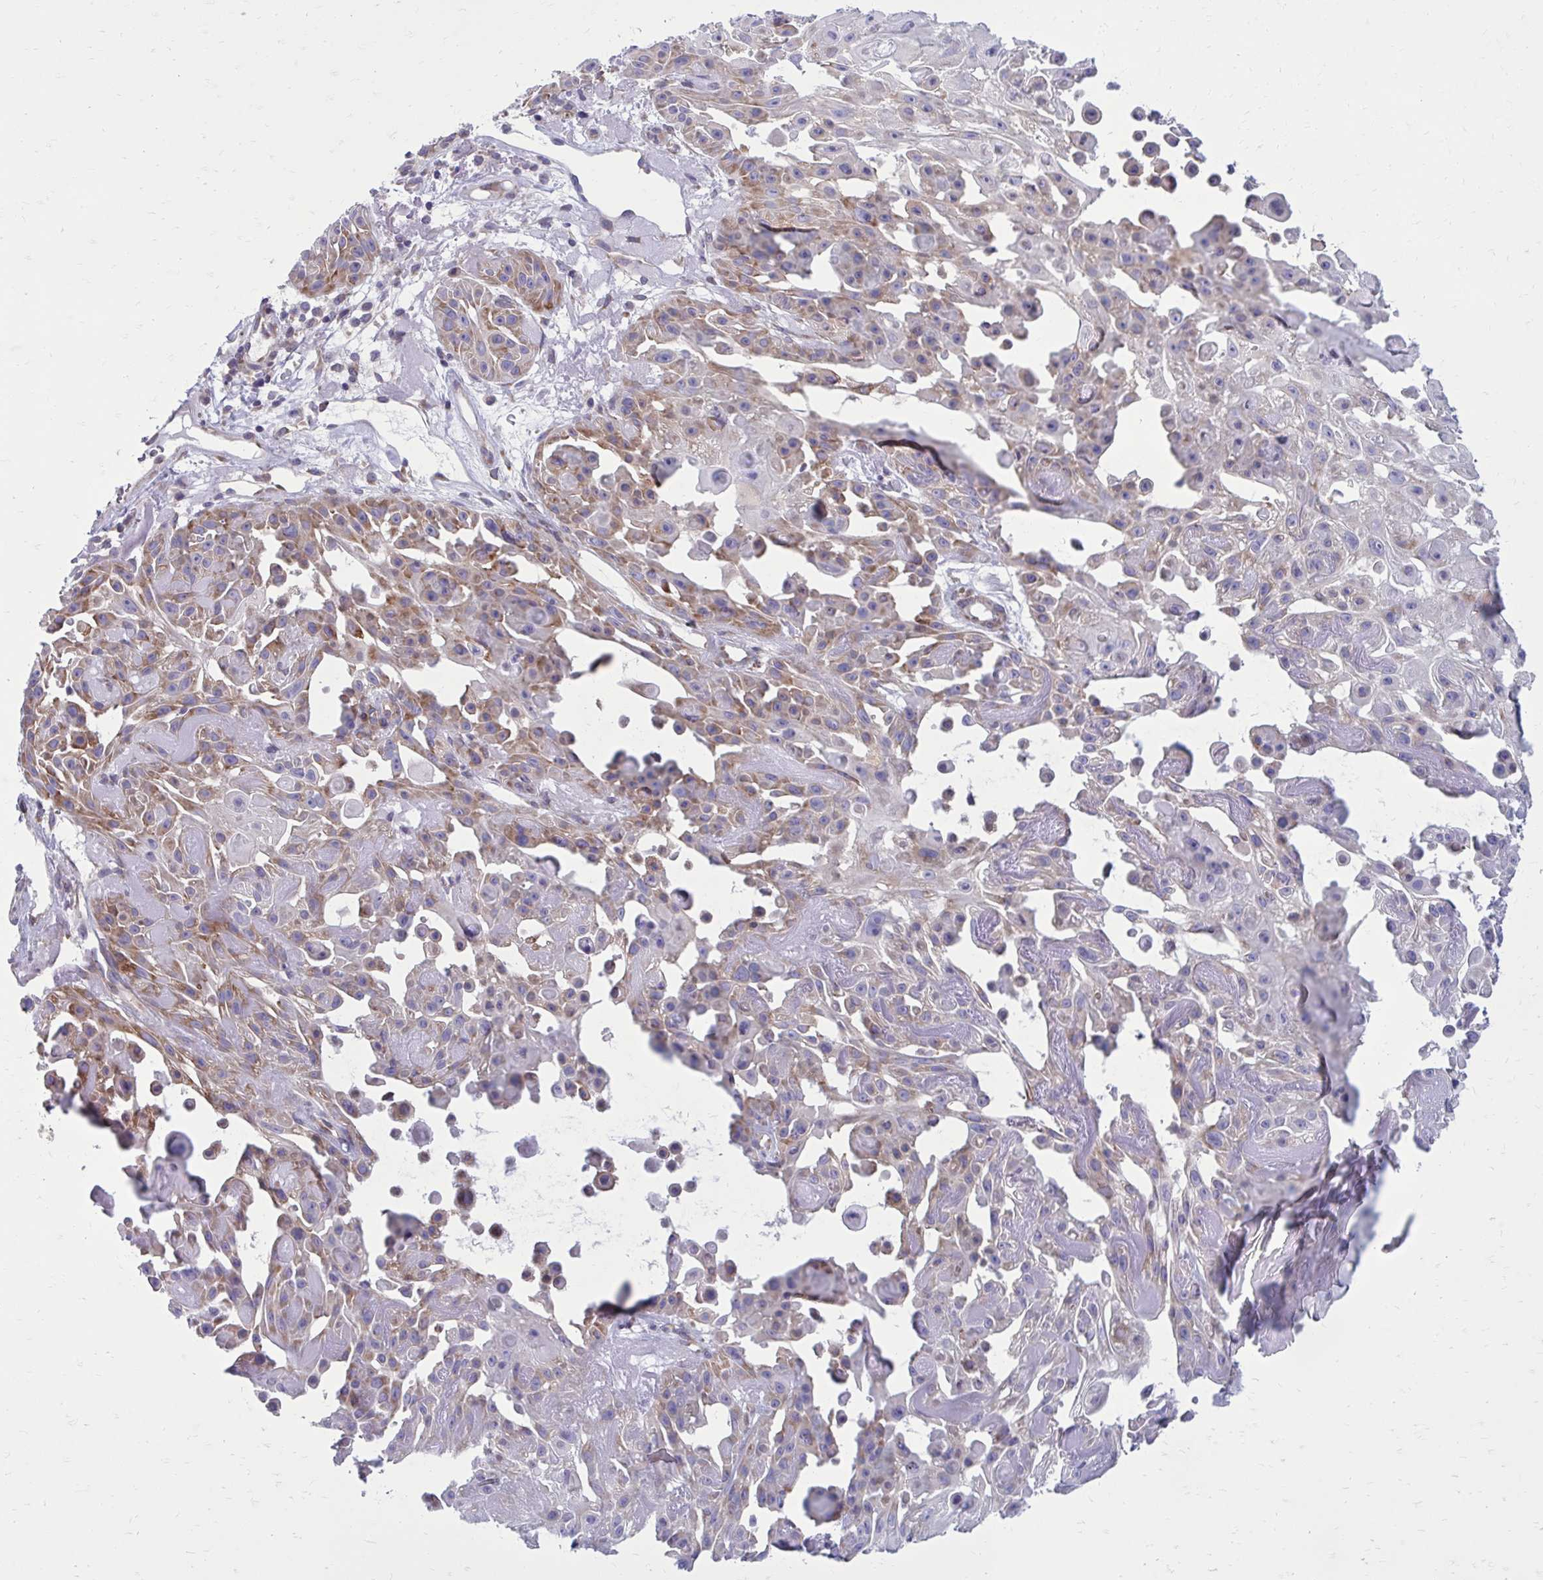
{"staining": {"intensity": "moderate", "quantity": "<25%", "location": "cytoplasmic/membranous"}, "tissue": "skin cancer", "cell_type": "Tumor cells", "image_type": "cancer", "snomed": [{"axis": "morphology", "description": "Squamous cell carcinoma, NOS"}, {"axis": "topography", "description": "Skin"}], "caption": "This is an image of immunohistochemistry (IHC) staining of squamous cell carcinoma (skin), which shows moderate staining in the cytoplasmic/membranous of tumor cells.", "gene": "GIGYF2", "patient": {"sex": "male", "age": 91}}